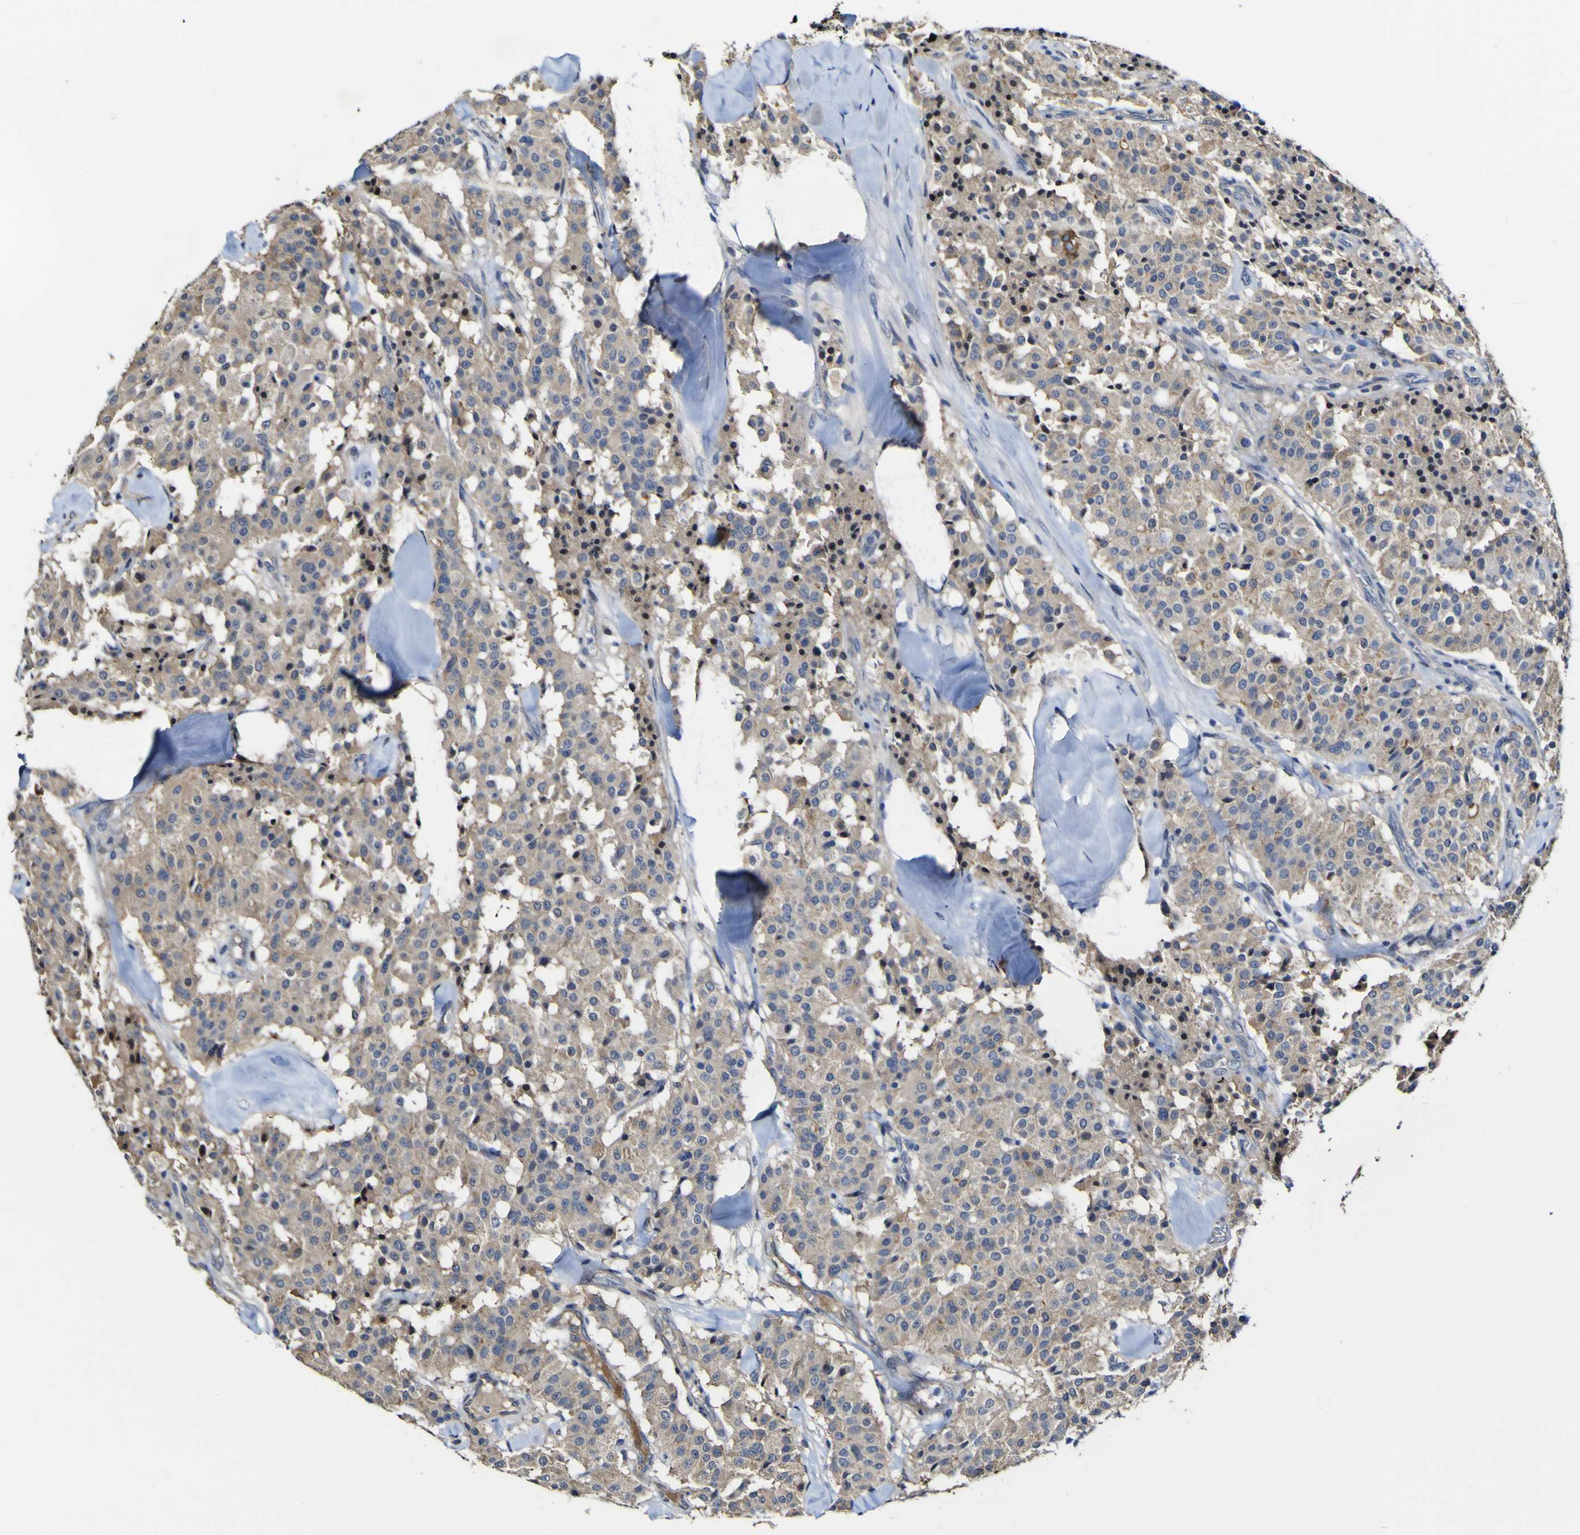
{"staining": {"intensity": "weak", "quantity": ">75%", "location": "cytoplasmic/membranous"}, "tissue": "carcinoid", "cell_type": "Tumor cells", "image_type": "cancer", "snomed": [{"axis": "morphology", "description": "Carcinoid, malignant, NOS"}, {"axis": "topography", "description": "Lung"}], "caption": "A brown stain shows weak cytoplasmic/membranous staining of a protein in human malignant carcinoid tumor cells.", "gene": "CCL2", "patient": {"sex": "male", "age": 30}}